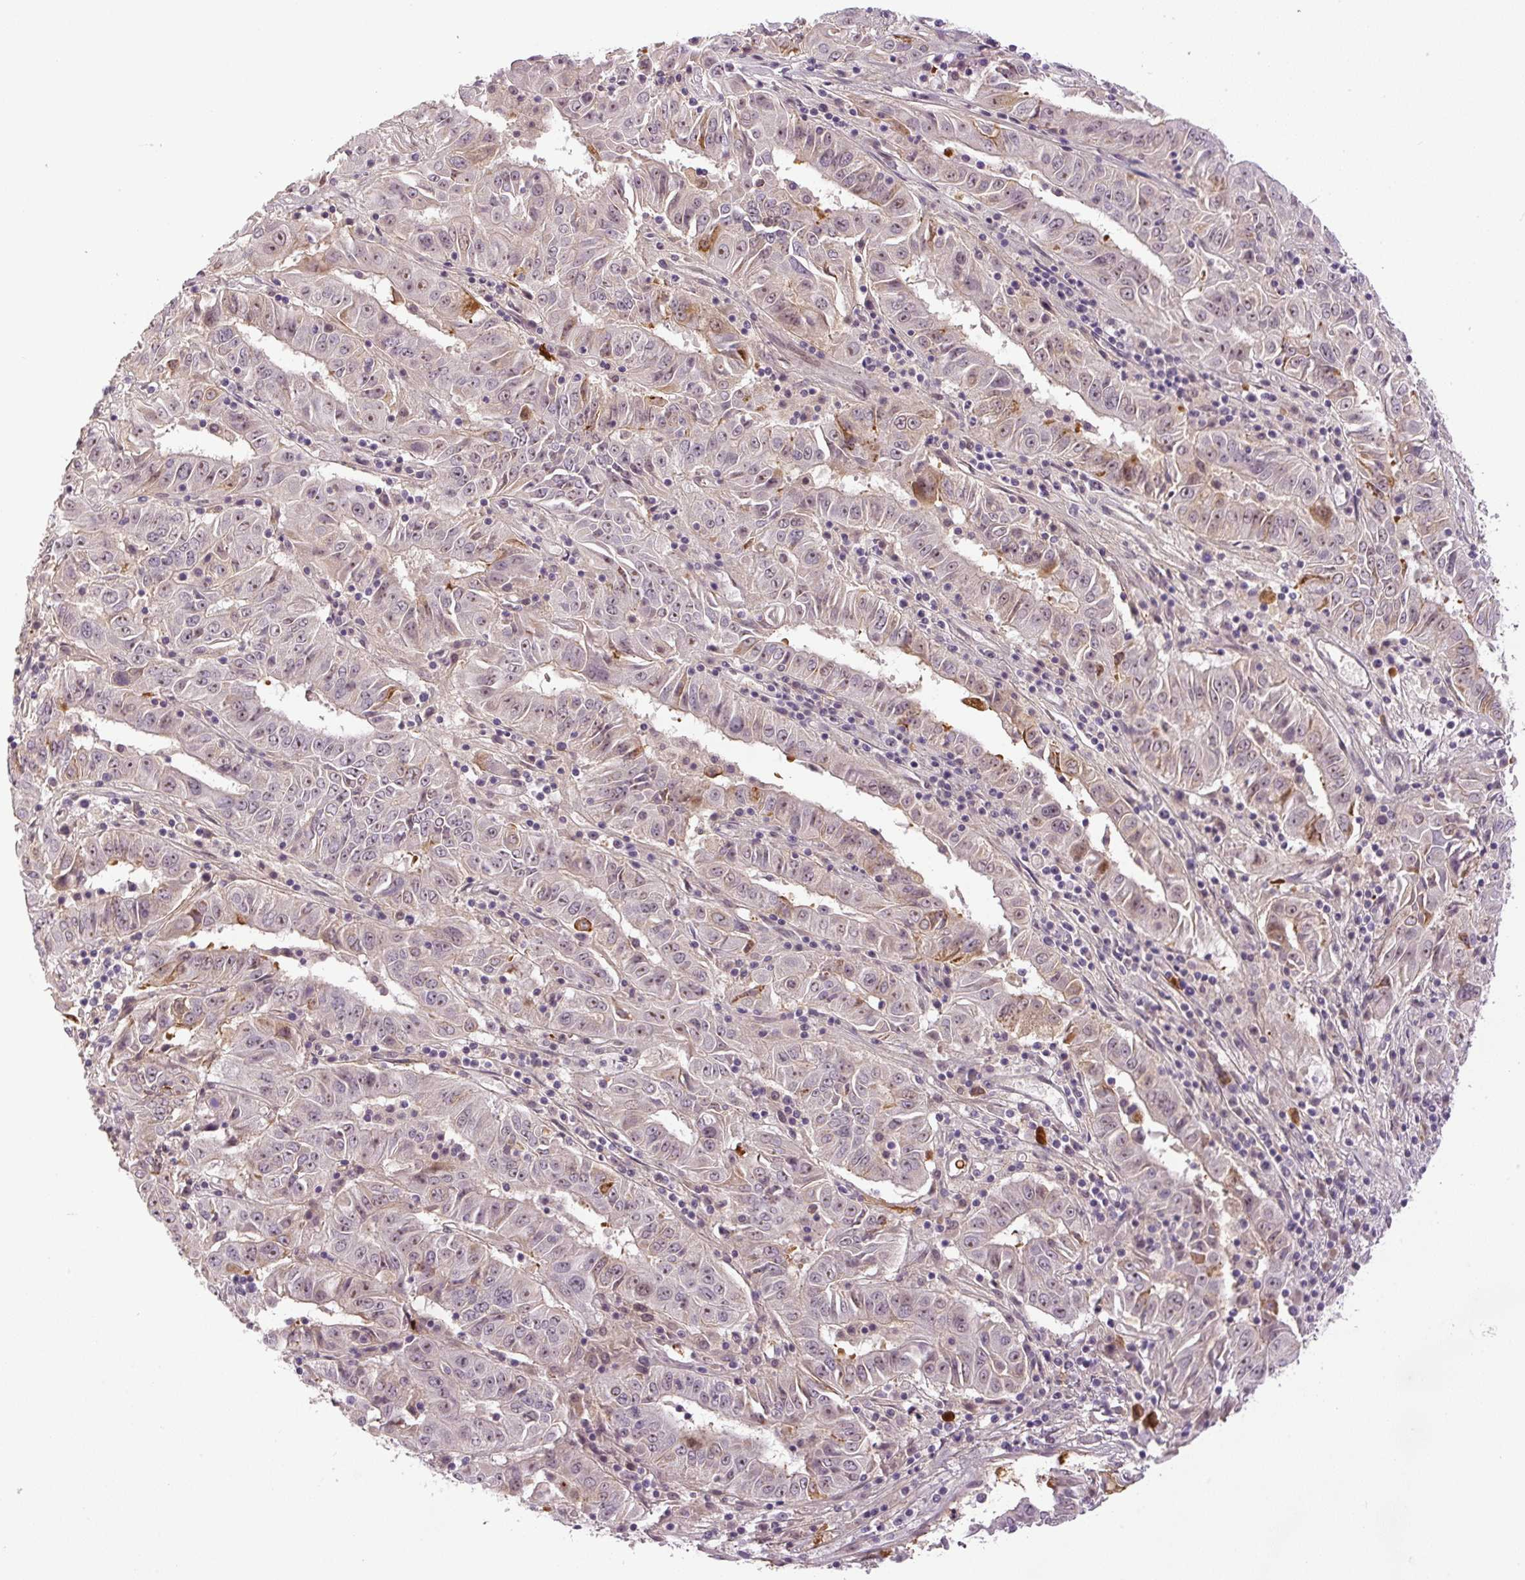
{"staining": {"intensity": "weak", "quantity": "25%-75%", "location": "nuclear"}, "tissue": "pancreatic cancer", "cell_type": "Tumor cells", "image_type": "cancer", "snomed": [{"axis": "morphology", "description": "Adenocarcinoma, NOS"}, {"axis": "topography", "description": "Pancreas"}], "caption": "A brown stain highlights weak nuclear positivity of a protein in adenocarcinoma (pancreatic) tumor cells.", "gene": "SGF29", "patient": {"sex": "male", "age": 63}}